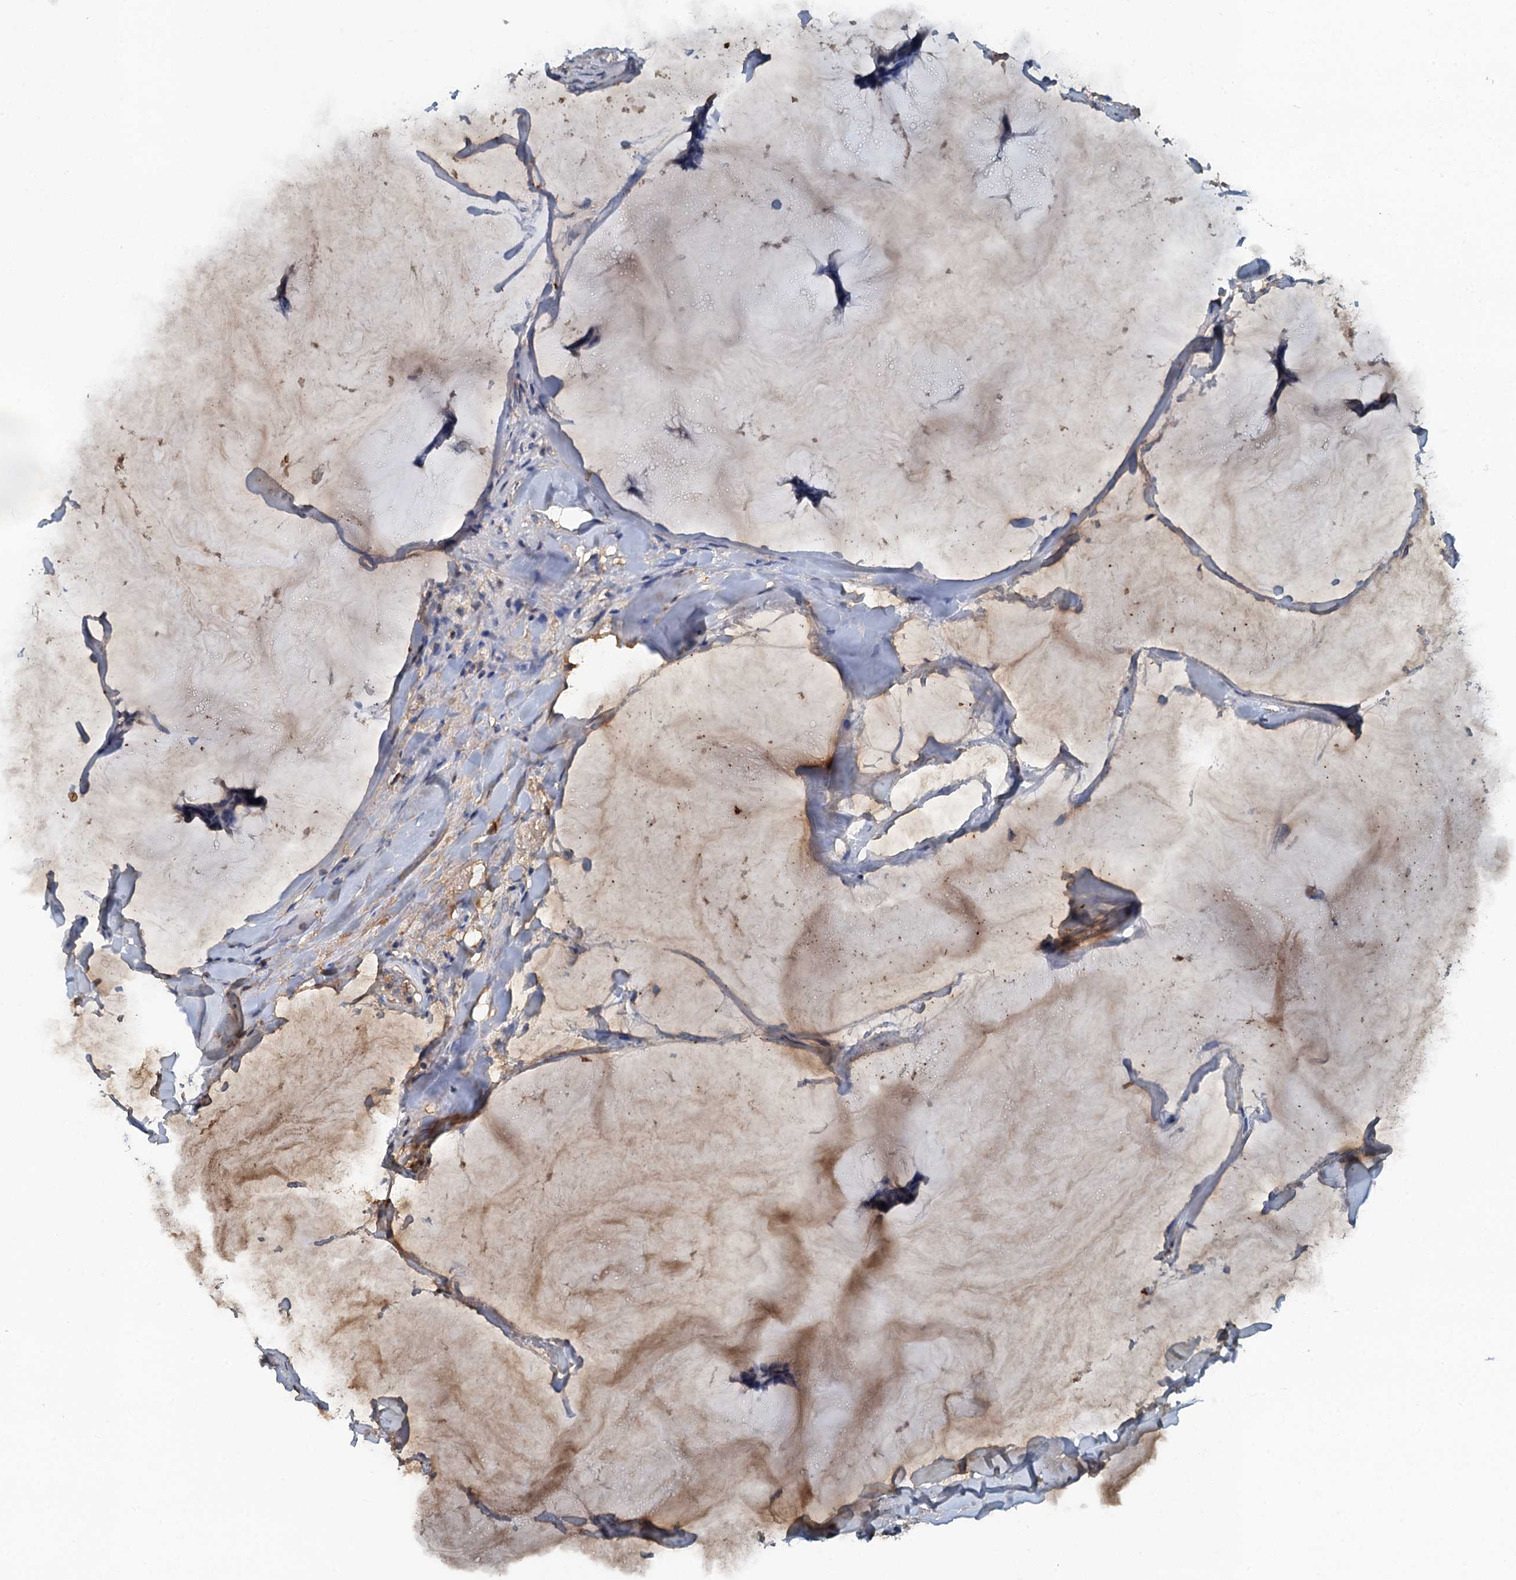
{"staining": {"intensity": "negative", "quantity": "none", "location": "none"}, "tissue": "breast cancer", "cell_type": "Tumor cells", "image_type": "cancer", "snomed": [{"axis": "morphology", "description": "Duct carcinoma"}, {"axis": "topography", "description": "Breast"}], "caption": "The histopathology image exhibits no significant expression in tumor cells of breast cancer (infiltrating ductal carcinoma).", "gene": "LSM14B", "patient": {"sex": "female", "age": 93}}